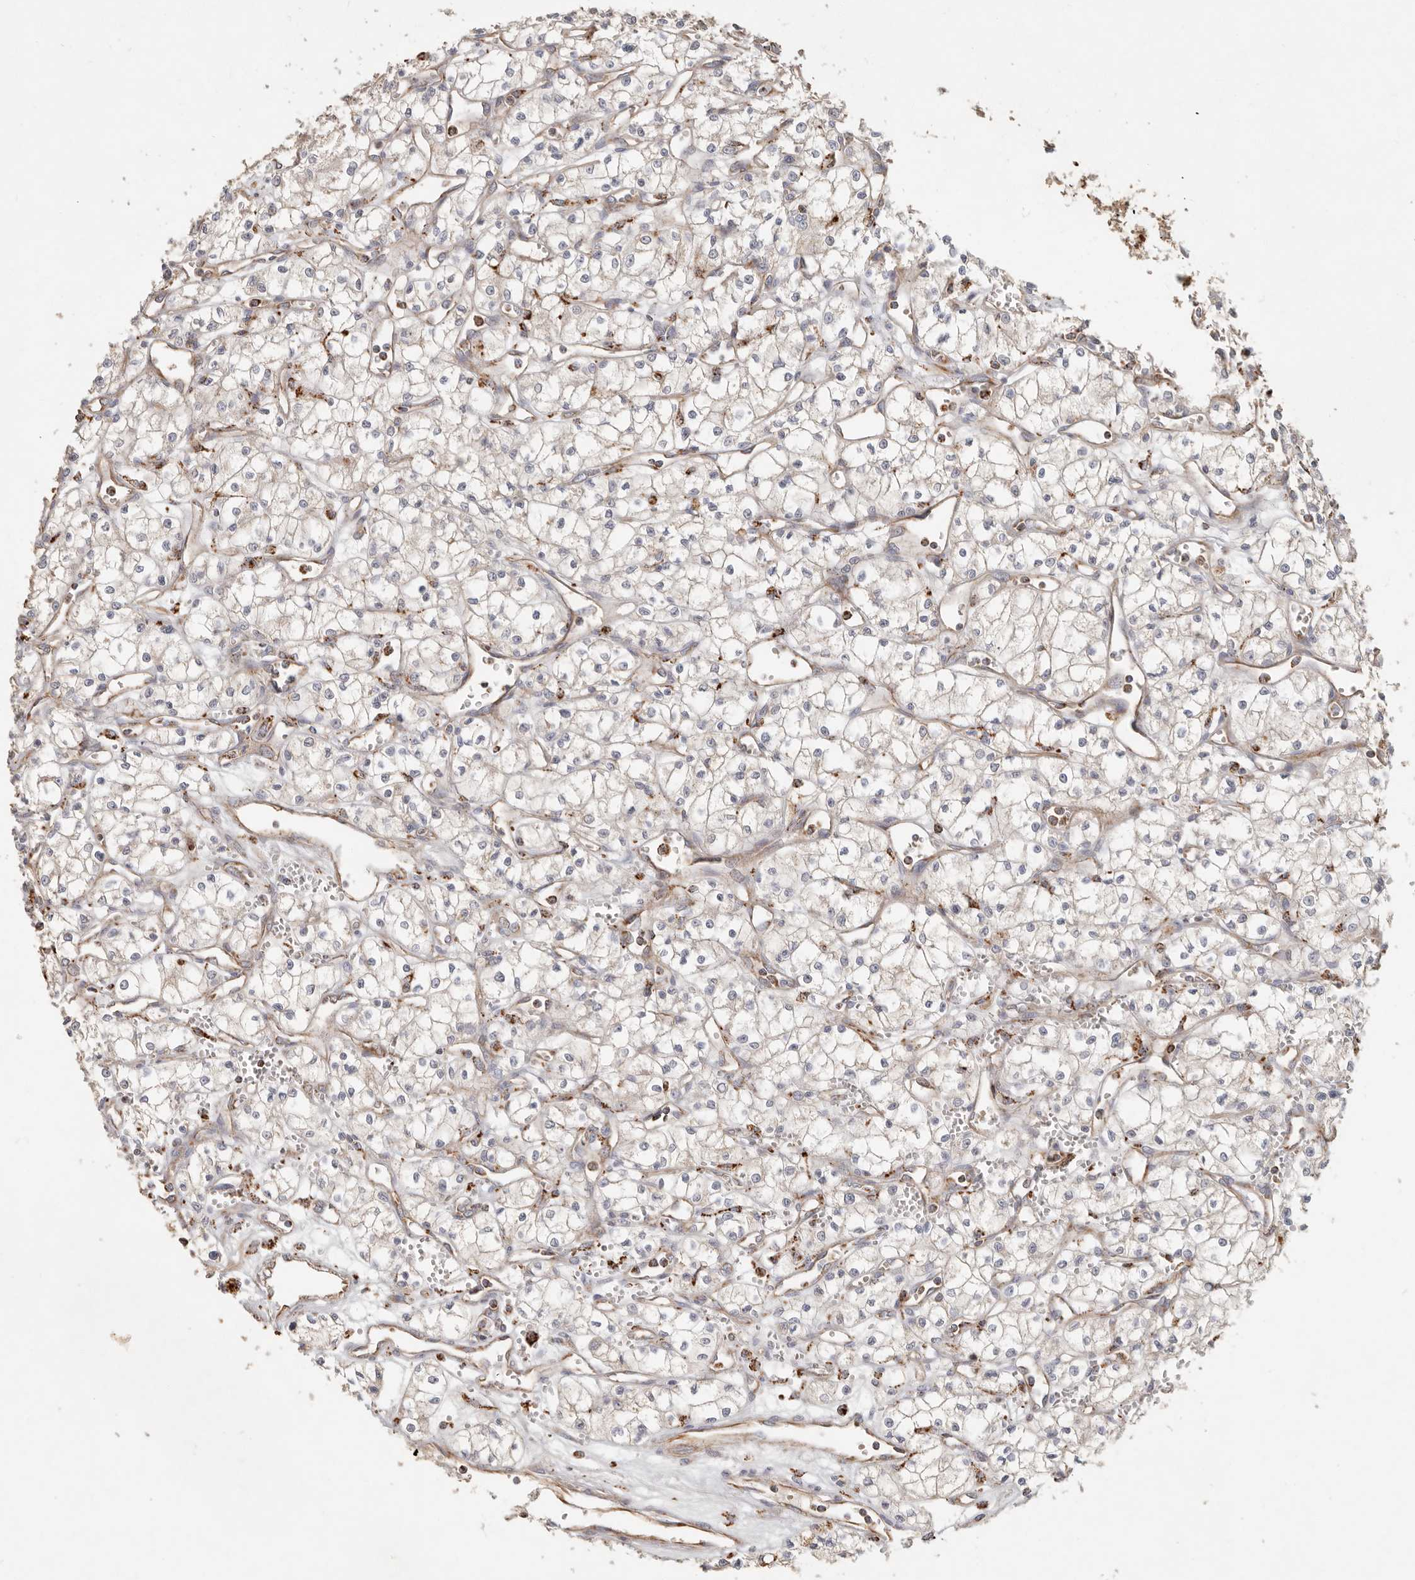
{"staining": {"intensity": "negative", "quantity": "none", "location": "none"}, "tissue": "renal cancer", "cell_type": "Tumor cells", "image_type": "cancer", "snomed": [{"axis": "morphology", "description": "Adenocarcinoma, NOS"}, {"axis": "topography", "description": "Kidney"}], "caption": "Tumor cells are negative for brown protein staining in renal adenocarcinoma.", "gene": "ARHGEF10L", "patient": {"sex": "male", "age": 59}}